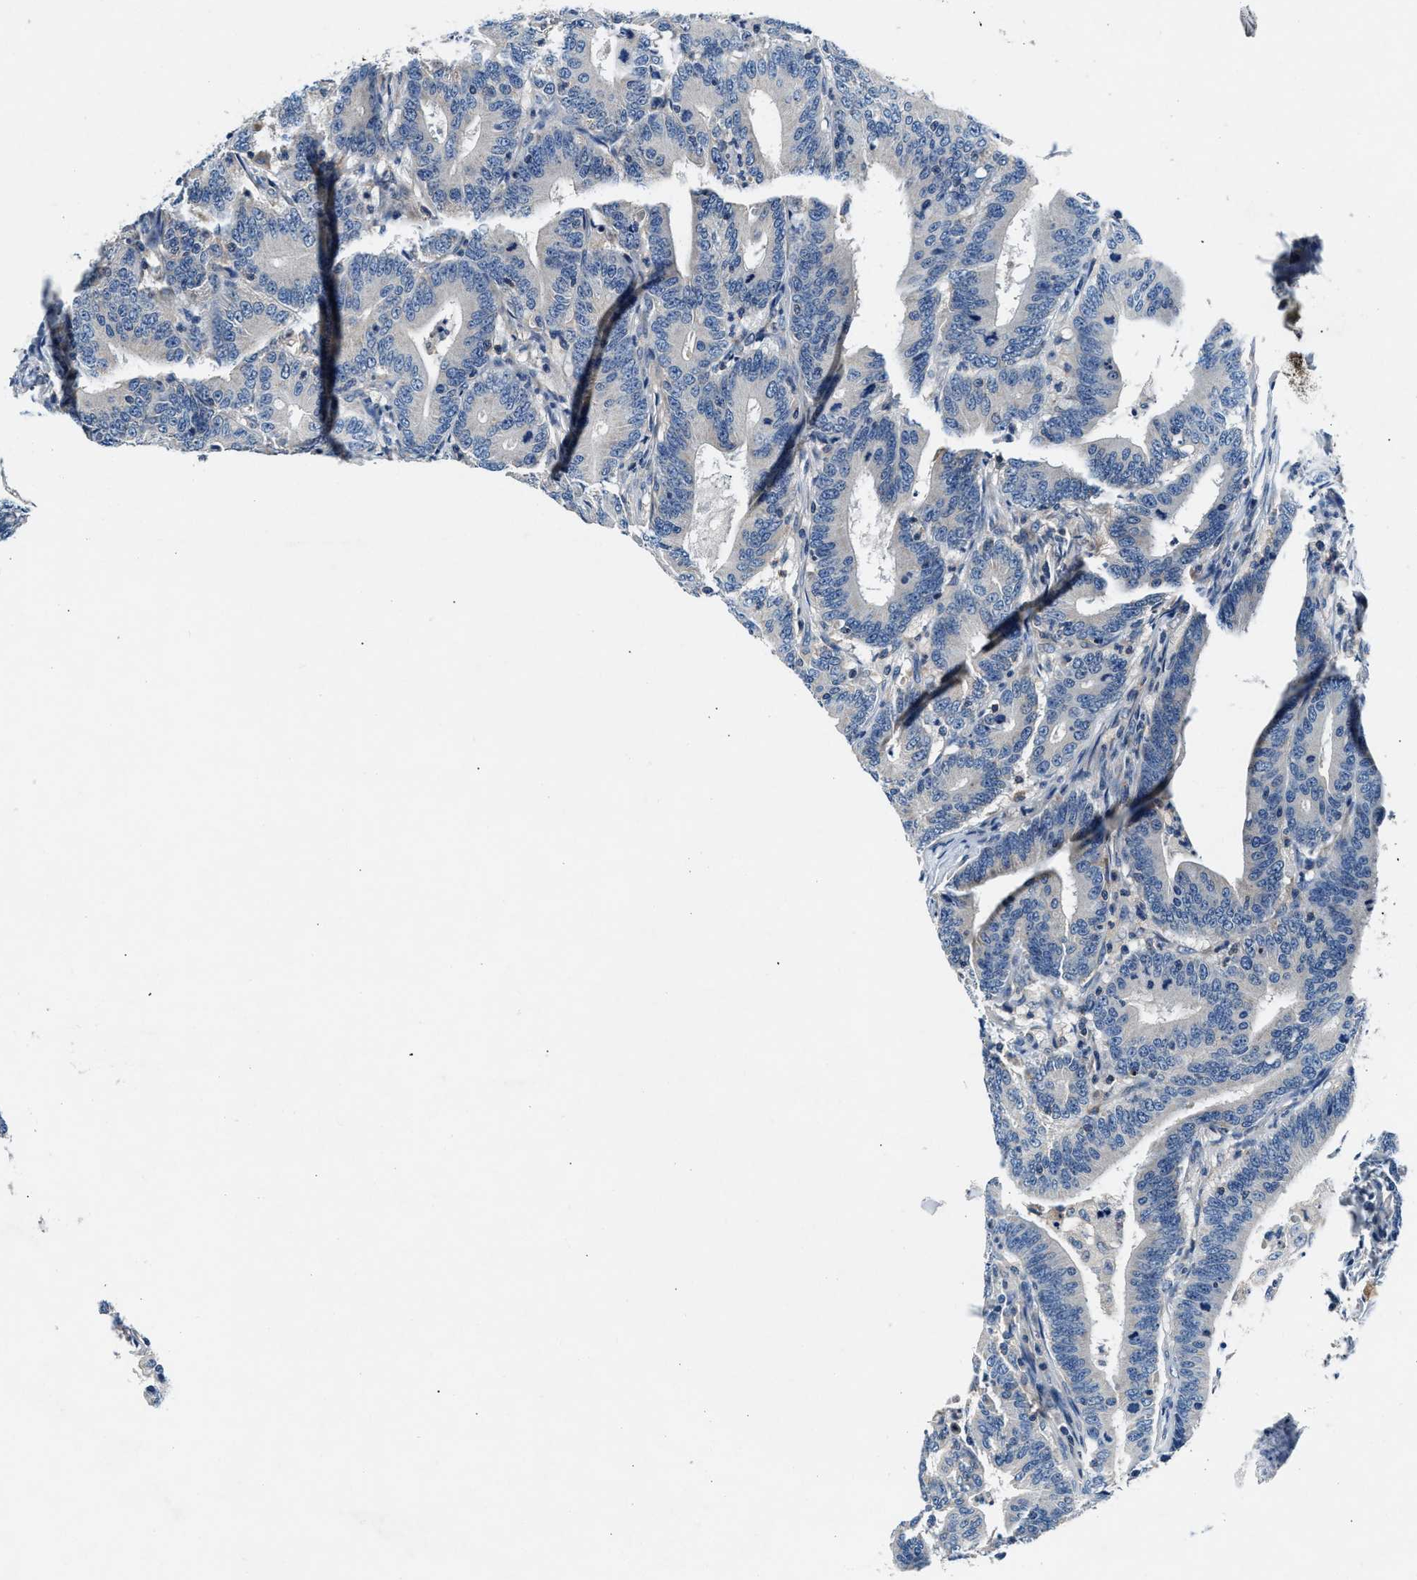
{"staining": {"intensity": "negative", "quantity": "none", "location": "none"}, "tissue": "colorectal cancer", "cell_type": "Tumor cells", "image_type": "cancer", "snomed": [{"axis": "morphology", "description": "Adenocarcinoma, NOS"}, {"axis": "topography", "description": "Colon"}], "caption": "Immunohistochemistry of colorectal cancer displays no expression in tumor cells.", "gene": "DENND6B", "patient": {"sex": "female", "age": 66}}